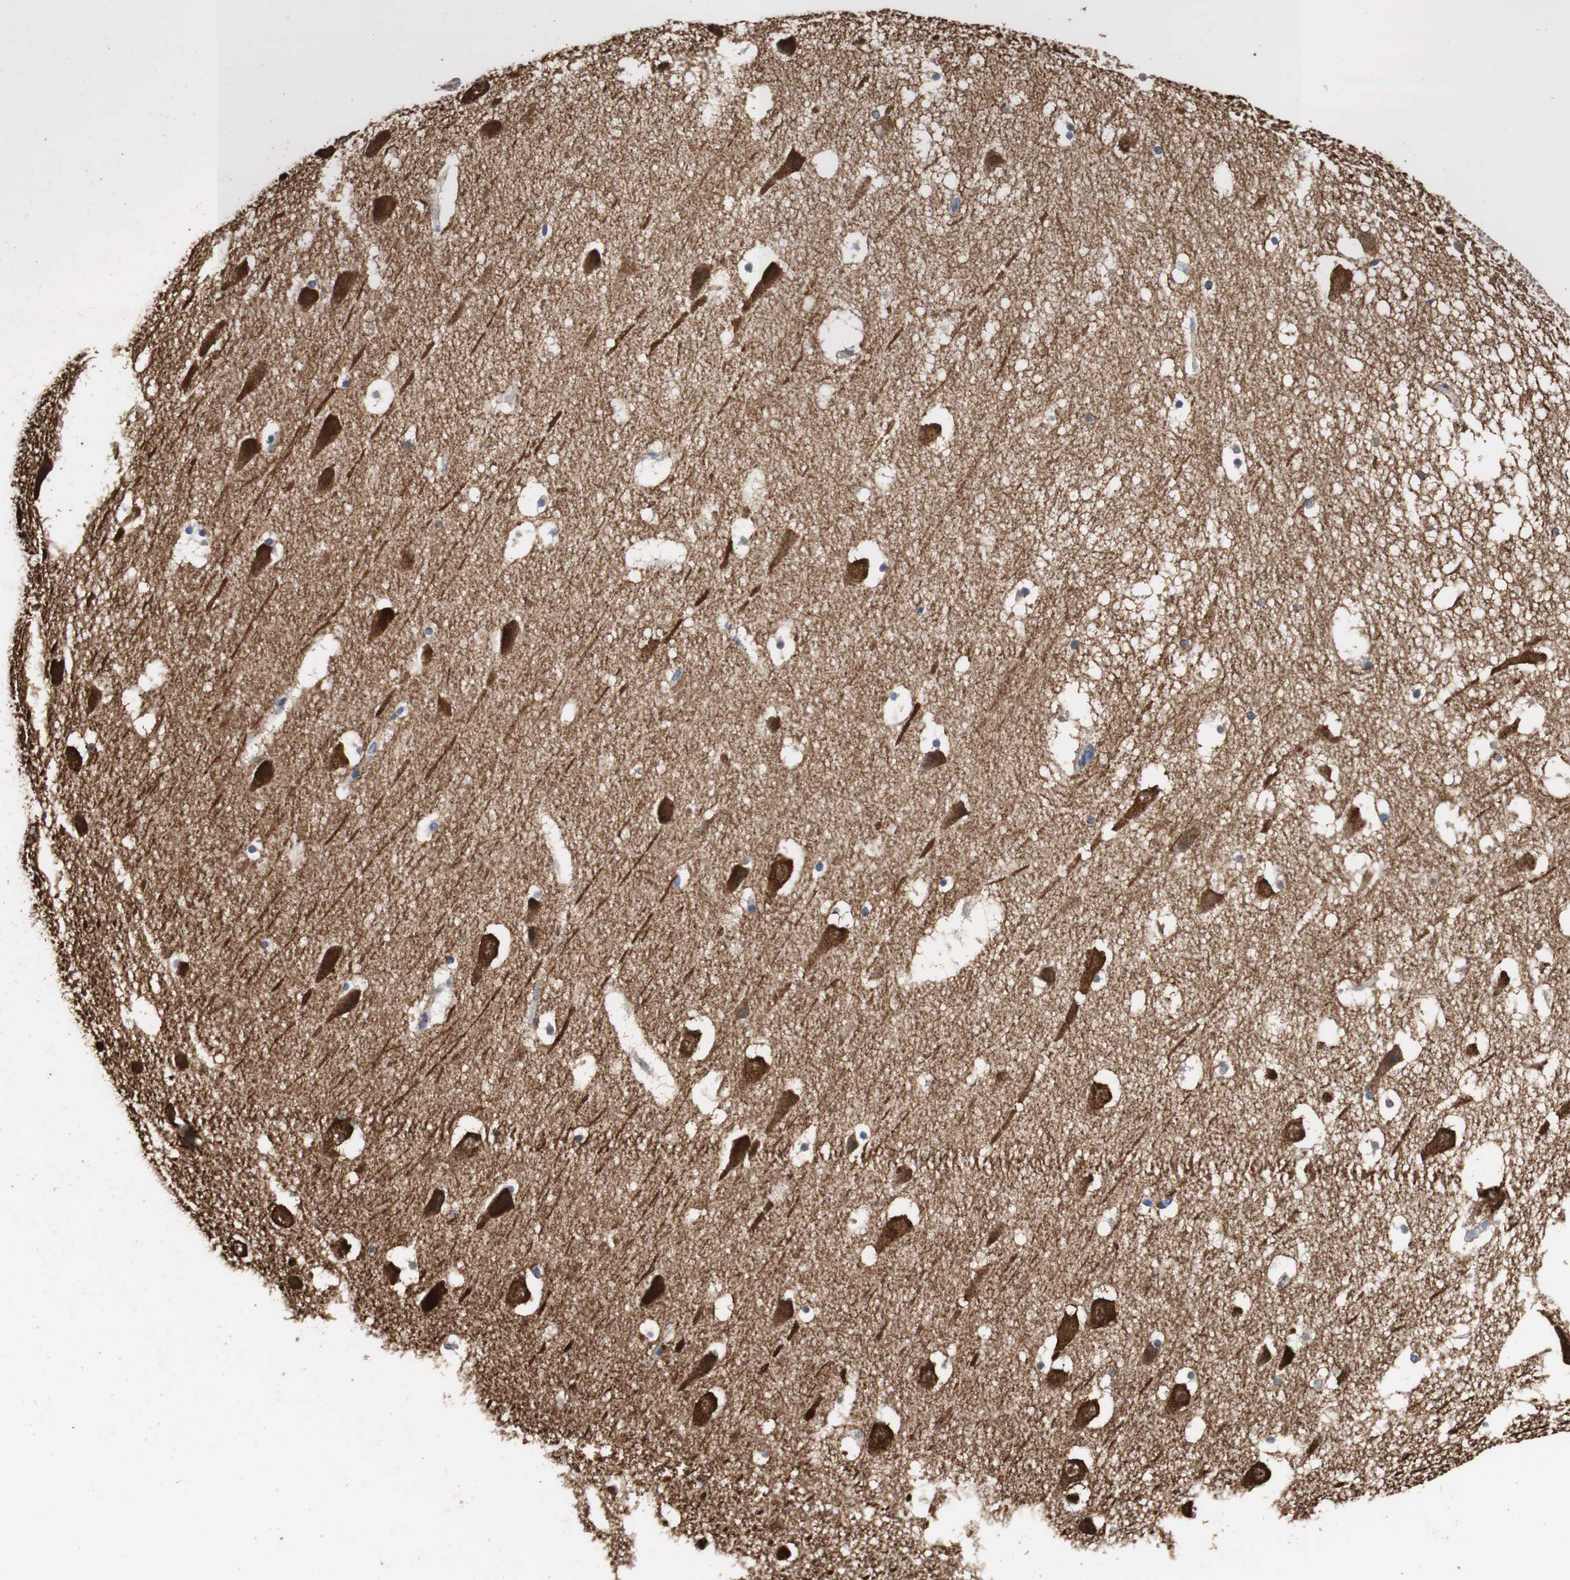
{"staining": {"intensity": "moderate", "quantity": "25%-75%", "location": "cytoplasmic/membranous"}, "tissue": "hippocampus", "cell_type": "Glial cells", "image_type": "normal", "snomed": [{"axis": "morphology", "description": "Normal tissue, NOS"}, {"axis": "topography", "description": "Hippocampus"}], "caption": "The image exhibits immunohistochemical staining of benign hippocampus. There is moderate cytoplasmic/membranous staining is identified in about 25%-75% of glial cells.", "gene": "PRKRA", "patient": {"sex": "male", "age": 45}}